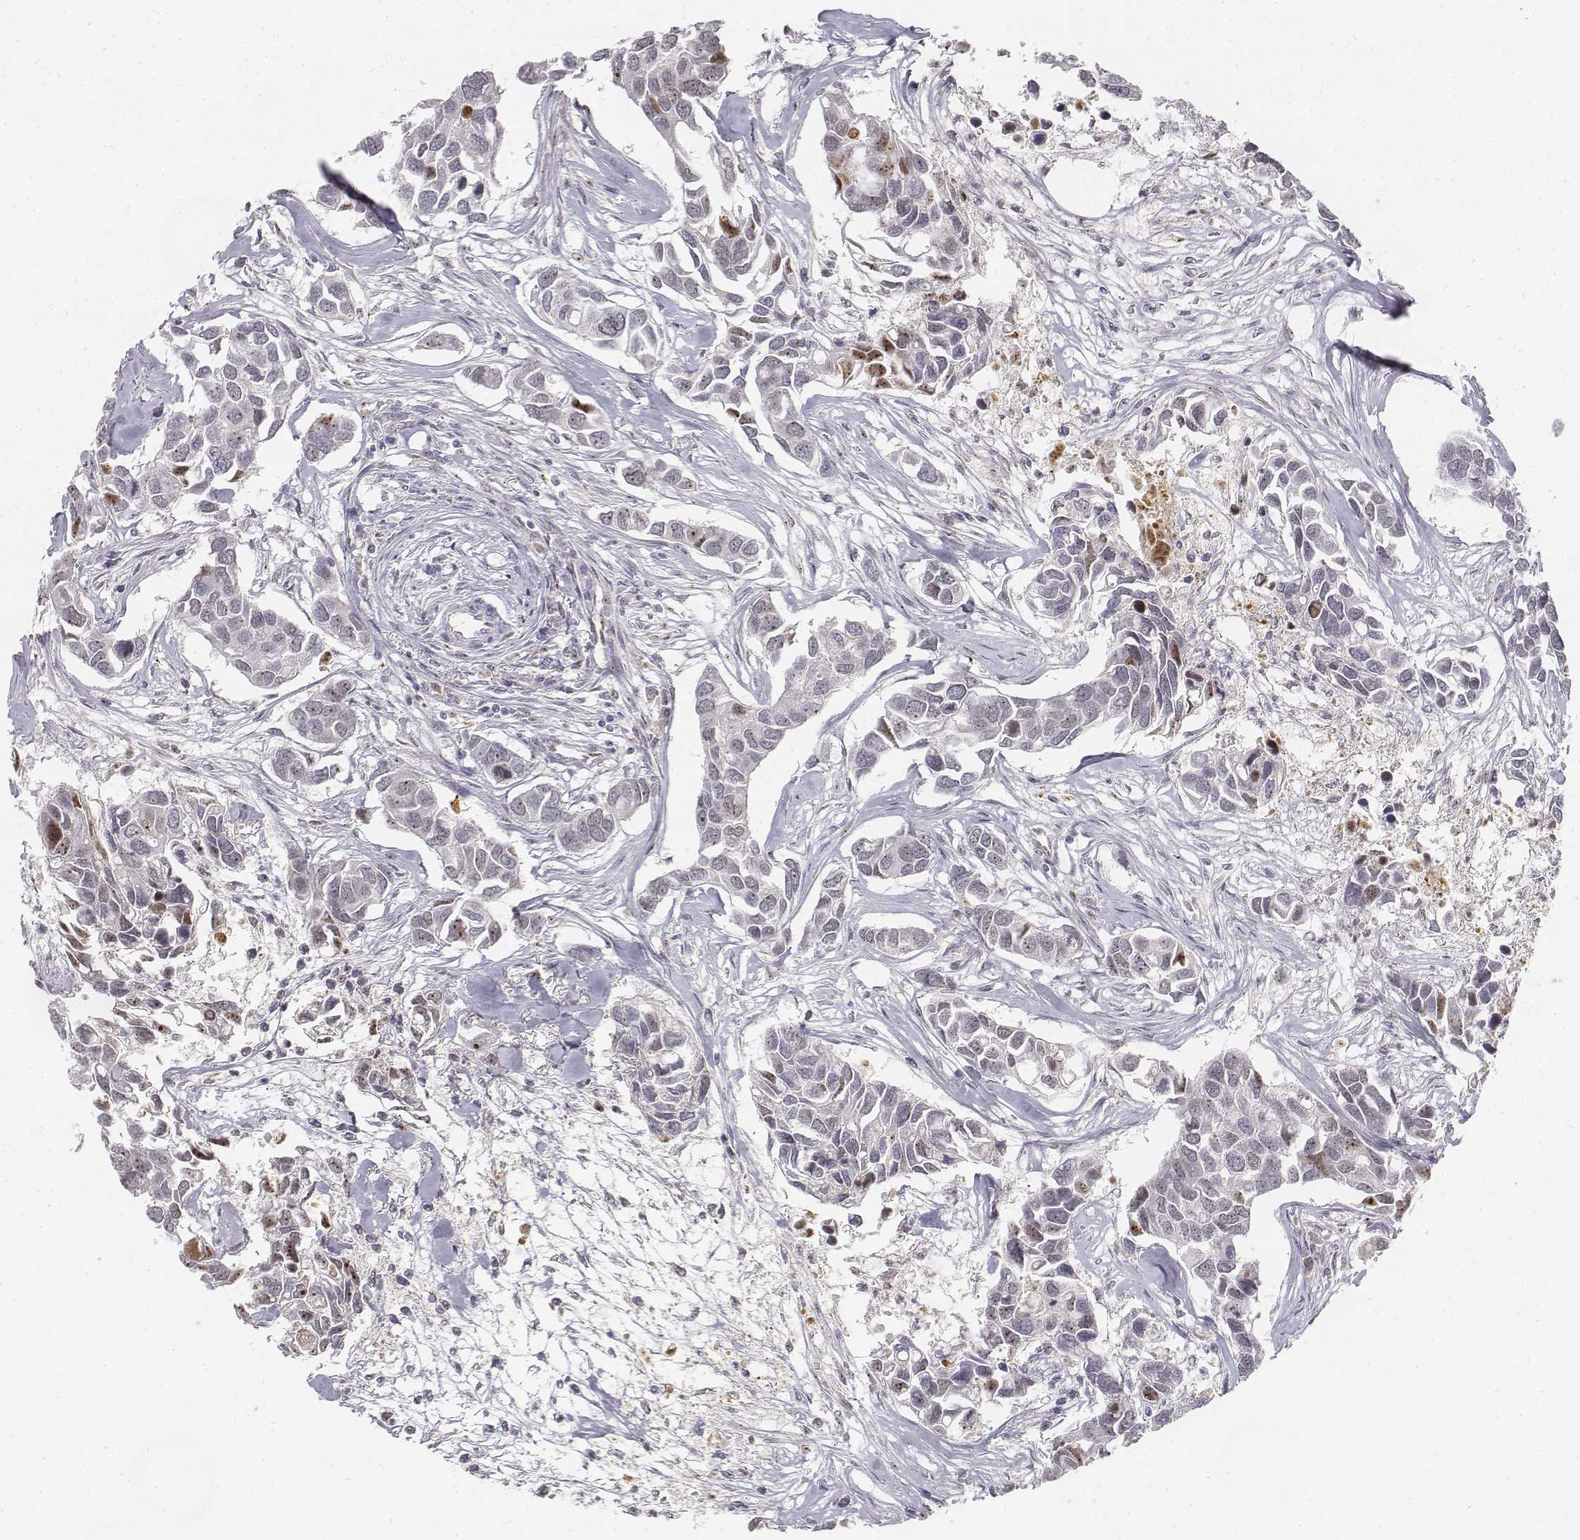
{"staining": {"intensity": "moderate", "quantity": "<25%", "location": "nuclear"}, "tissue": "breast cancer", "cell_type": "Tumor cells", "image_type": "cancer", "snomed": [{"axis": "morphology", "description": "Duct carcinoma"}, {"axis": "topography", "description": "Breast"}], "caption": "Moderate nuclear expression for a protein is appreciated in about <25% of tumor cells of breast cancer using immunohistochemistry (IHC).", "gene": "PHF6", "patient": {"sex": "female", "age": 83}}